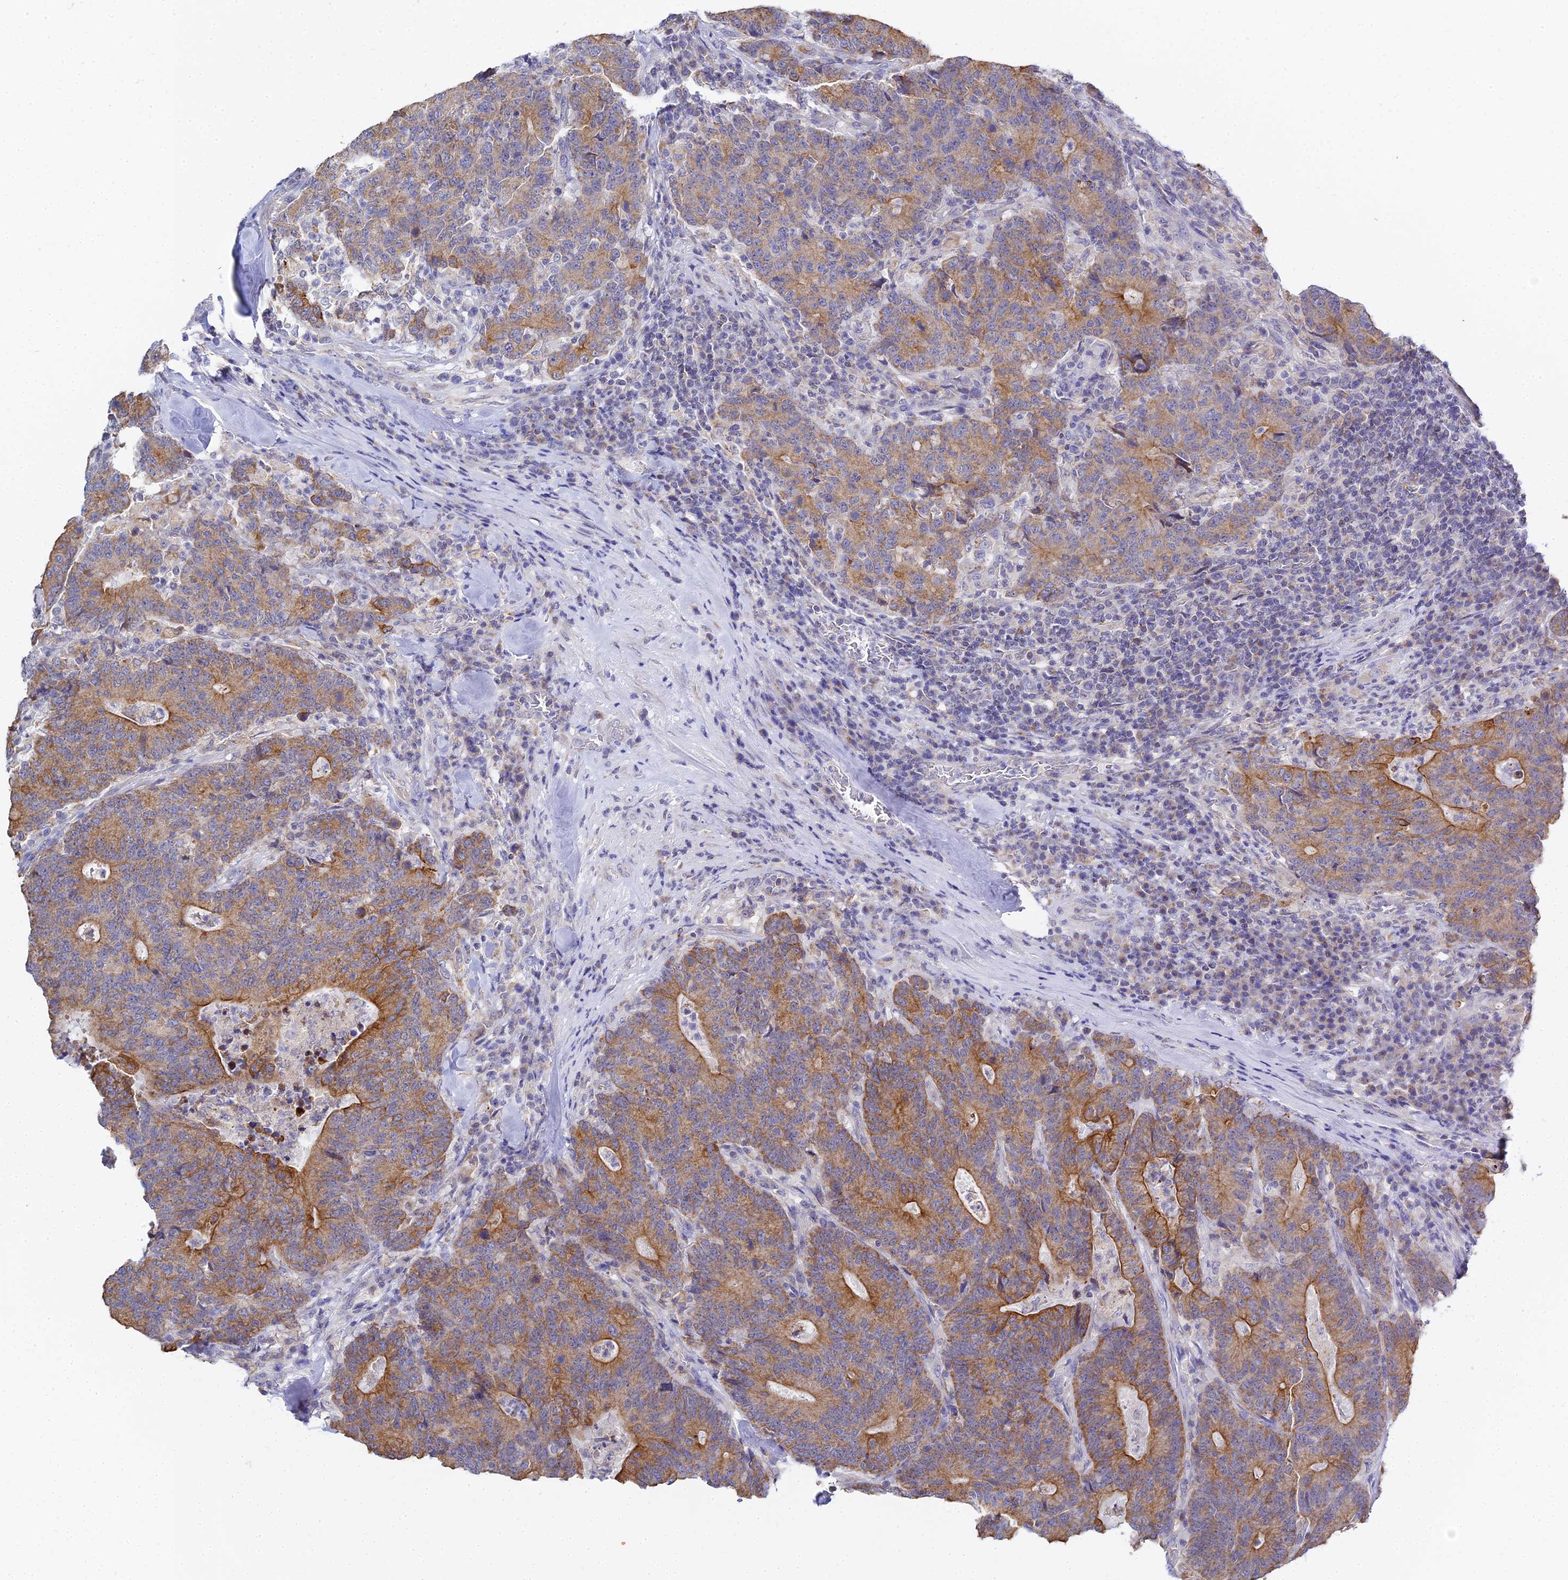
{"staining": {"intensity": "strong", "quantity": ">75%", "location": "cytoplasmic/membranous"}, "tissue": "colorectal cancer", "cell_type": "Tumor cells", "image_type": "cancer", "snomed": [{"axis": "morphology", "description": "Normal tissue, NOS"}, {"axis": "morphology", "description": "Adenocarcinoma, NOS"}, {"axis": "topography", "description": "Colon"}], "caption": "Immunohistochemistry (IHC) histopathology image of neoplastic tissue: human adenocarcinoma (colorectal) stained using immunohistochemistry (IHC) displays high levels of strong protein expression localized specifically in the cytoplasmic/membranous of tumor cells, appearing as a cytoplasmic/membranous brown color.", "gene": "ZXDA", "patient": {"sex": "female", "age": 75}}